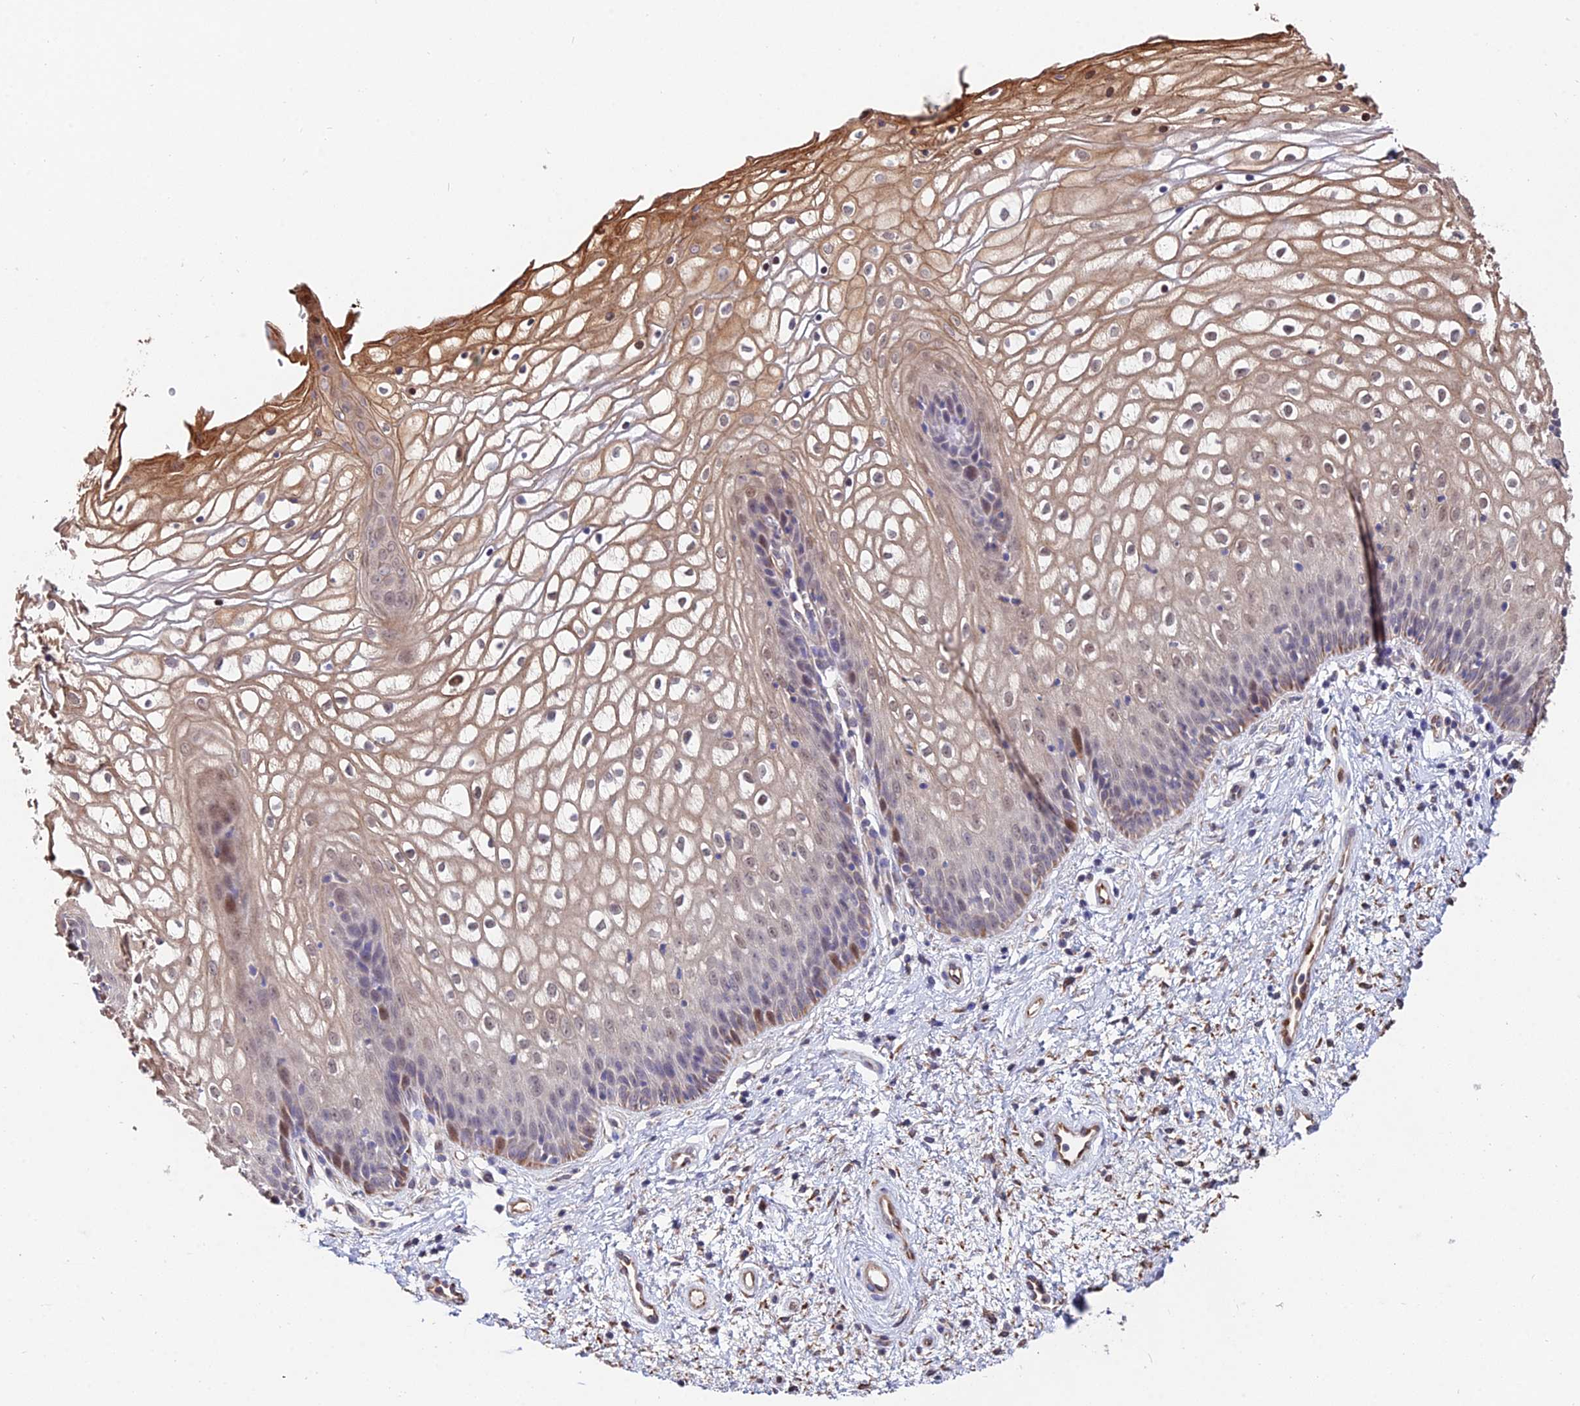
{"staining": {"intensity": "moderate", "quantity": "<25%", "location": "cytoplasmic/membranous,nuclear"}, "tissue": "vagina", "cell_type": "Squamous epithelial cells", "image_type": "normal", "snomed": [{"axis": "morphology", "description": "Normal tissue, NOS"}, {"axis": "topography", "description": "Vagina"}], "caption": "The image reveals immunohistochemical staining of benign vagina. There is moderate cytoplasmic/membranous,nuclear positivity is identified in approximately <25% of squamous epithelial cells. (DAB IHC, brown staining for protein, blue staining for nuclei).", "gene": "ACTR5", "patient": {"sex": "female", "age": 34}}